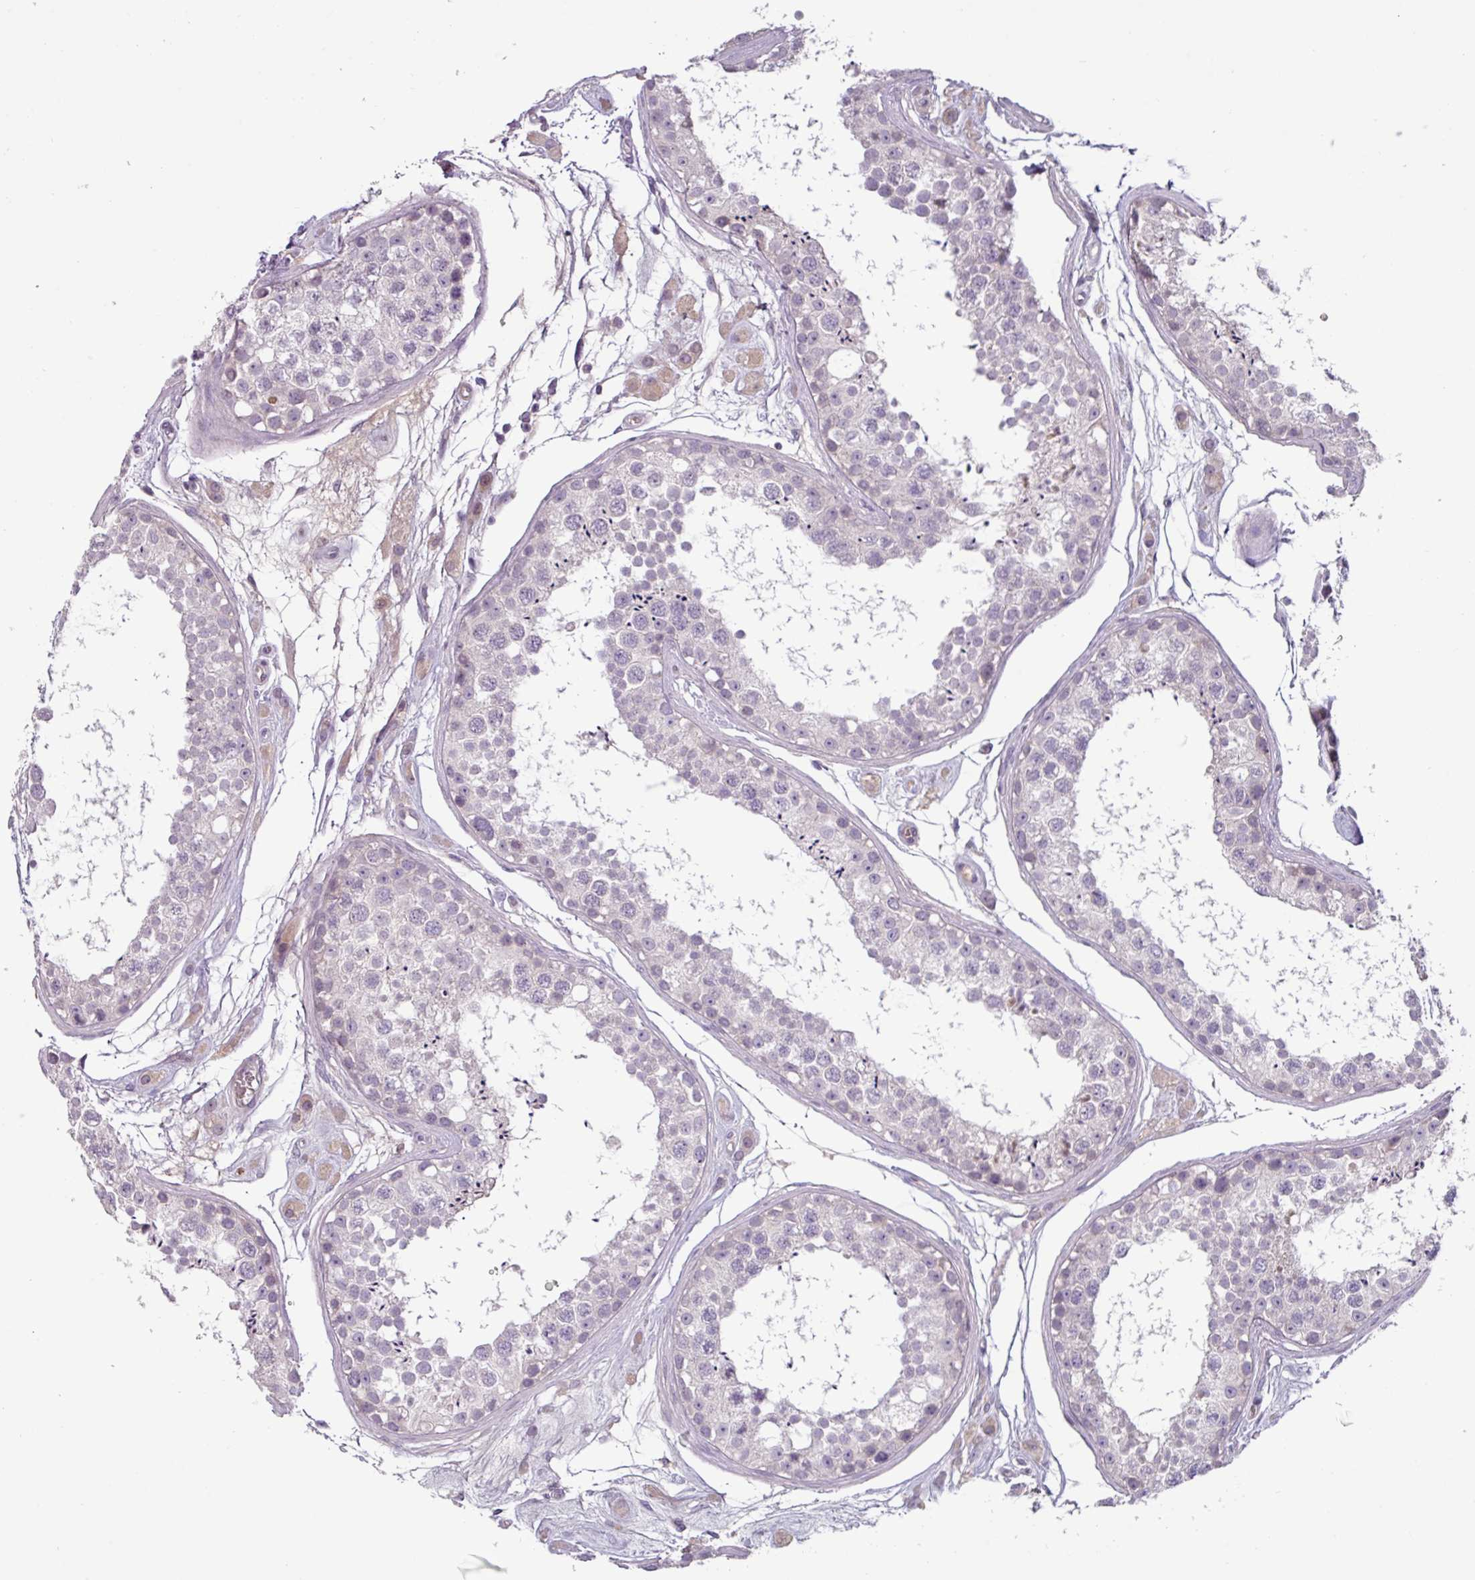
{"staining": {"intensity": "negative", "quantity": "none", "location": "none"}, "tissue": "testis", "cell_type": "Cells in seminiferous ducts", "image_type": "normal", "snomed": [{"axis": "morphology", "description": "Normal tissue, NOS"}, {"axis": "topography", "description": "Testis"}], "caption": "IHC image of unremarkable testis stained for a protein (brown), which displays no staining in cells in seminiferous ducts. (DAB IHC with hematoxylin counter stain).", "gene": "SLC5A10", "patient": {"sex": "male", "age": 25}}